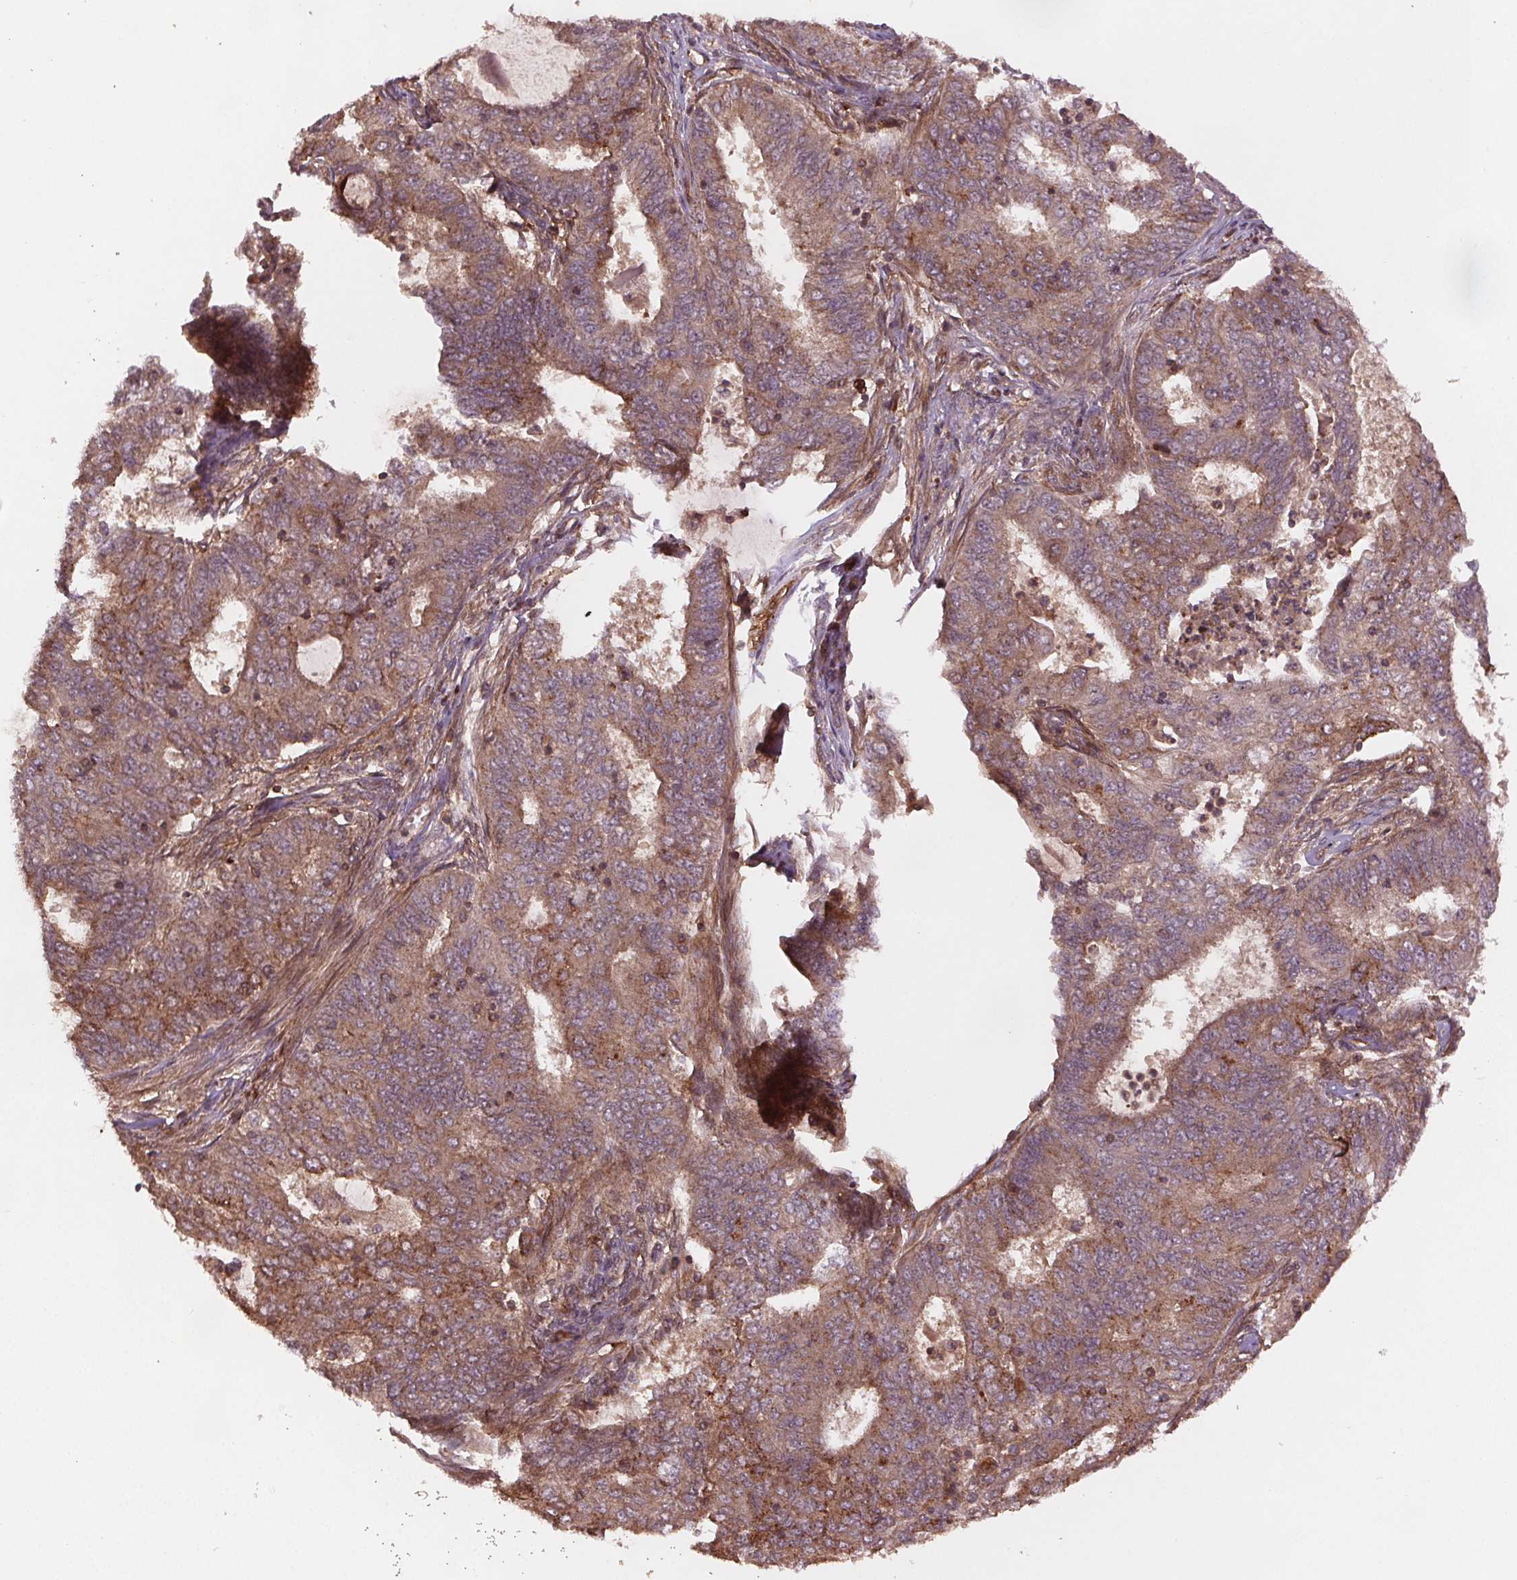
{"staining": {"intensity": "moderate", "quantity": ">75%", "location": "cytoplasmic/membranous"}, "tissue": "endometrial cancer", "cell_type": "Tumor cells", "image_type": "cancer", "snomed": [{"axis": "morphology", "description": "Adenocarcinoma, NOS"}, {"axis": "topography", "description": "Endometrium"}], "caption": "Immunohistochemistry staining of endometrial cancer, which demonstrates medium levels of moderate cytoplasmic/membranous staining in about >75% of tumor cells indicating moderate cytoplasmic/membranous protein expression. The staining was performed using DAB (brown) for protein detection and nuclei were counterstained in hematoxylin (blue).", "gene": "SEC14L2", "patient": {"sex": "female", "age": 62}}